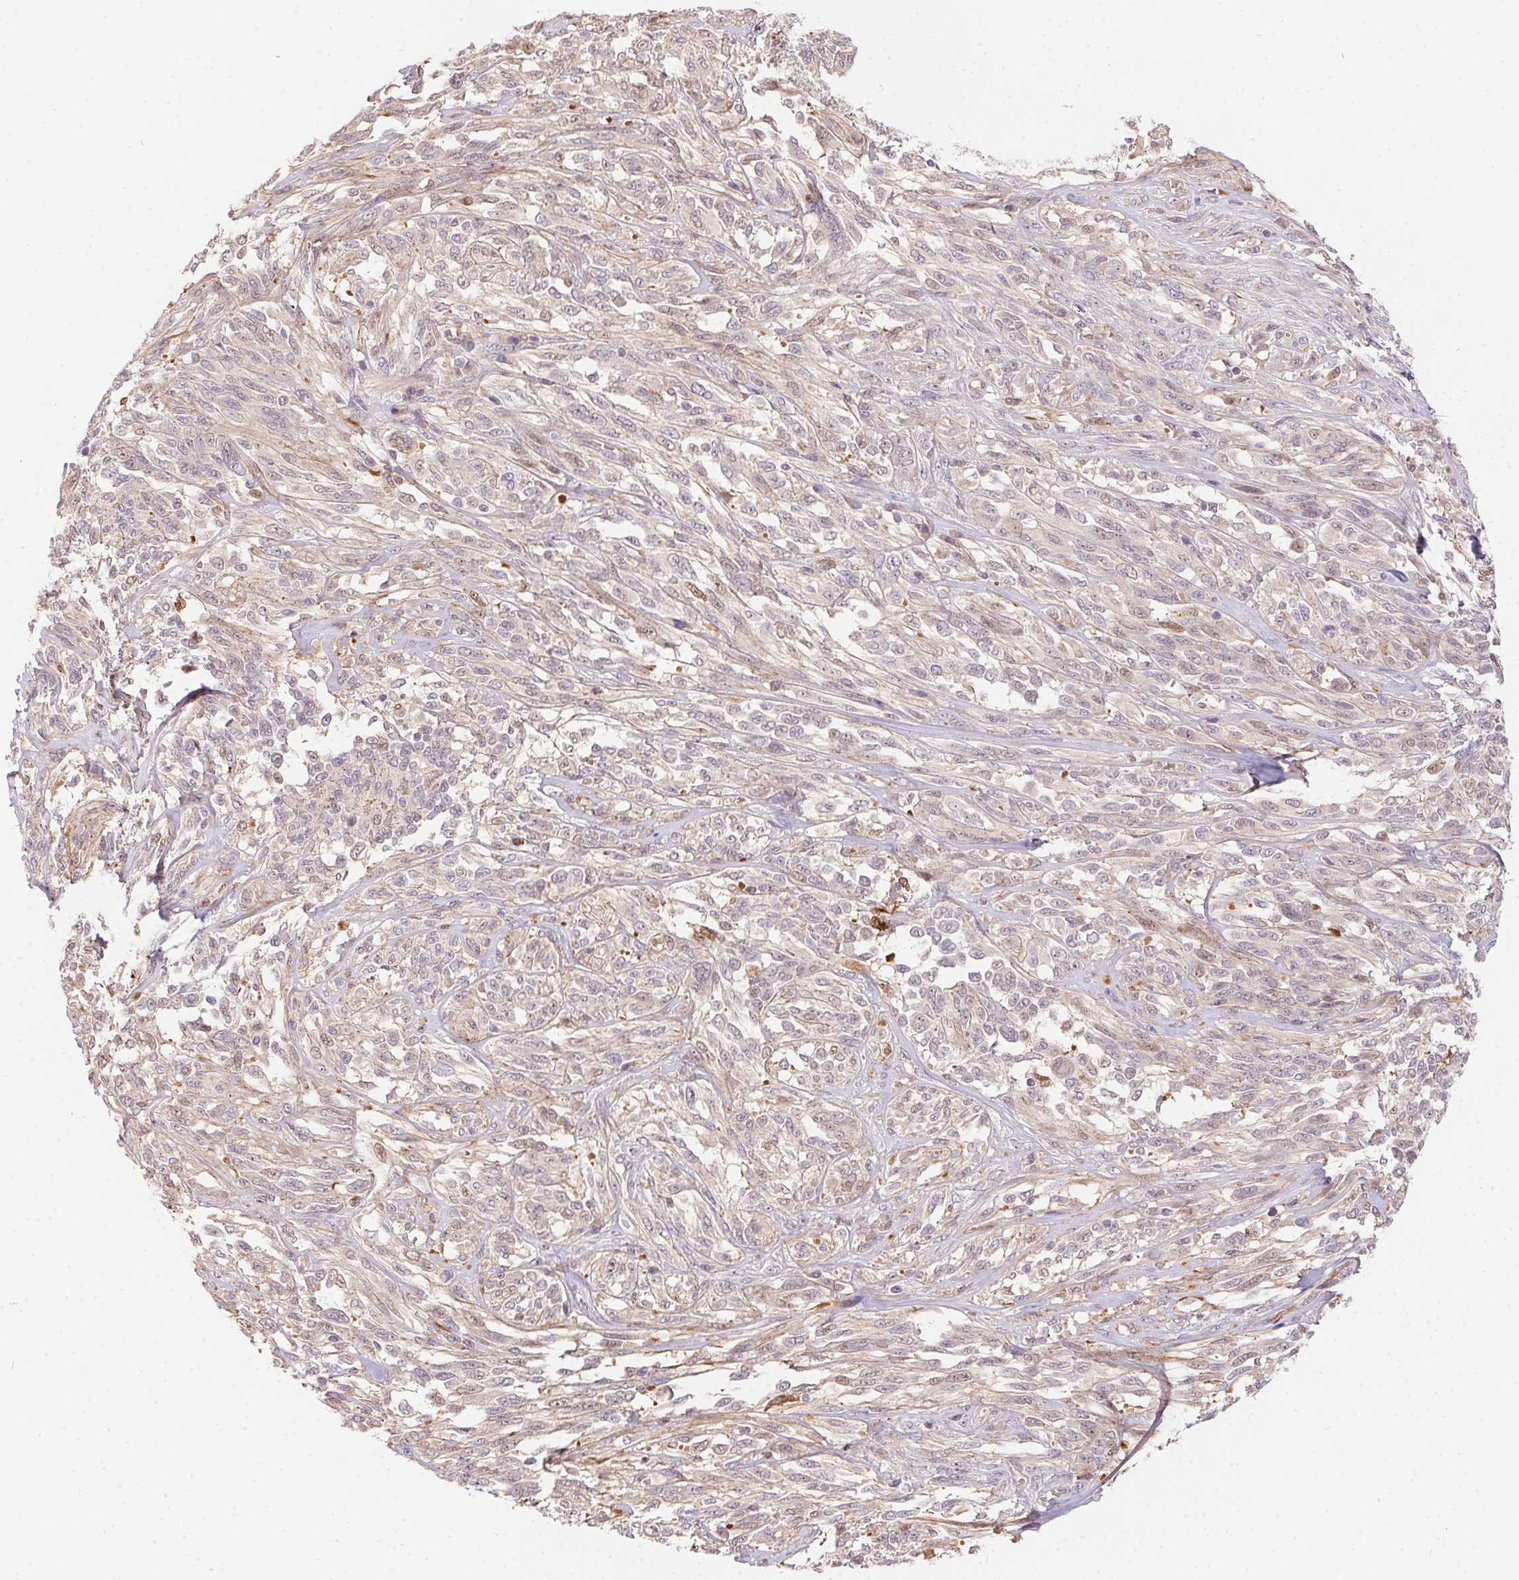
{"staining": {"intensity": "weak", "quantity": "<25%", "location": "cytoplasmic/membranous"}, "tissue": "melanoma", "cell_type": "Tumor cells", "image_type": "cancer", "snomed": [{"axis": "morphology", "description": "Malignant melanoma, NOS"}, {"axis": "topography", "description": "Skin"}], "caption": "This is an IHC micrograph of melanoma. There is no expression in tumor cells.", "gene": "NUDT16", "patient": {"sex": "female", "age": 91}}